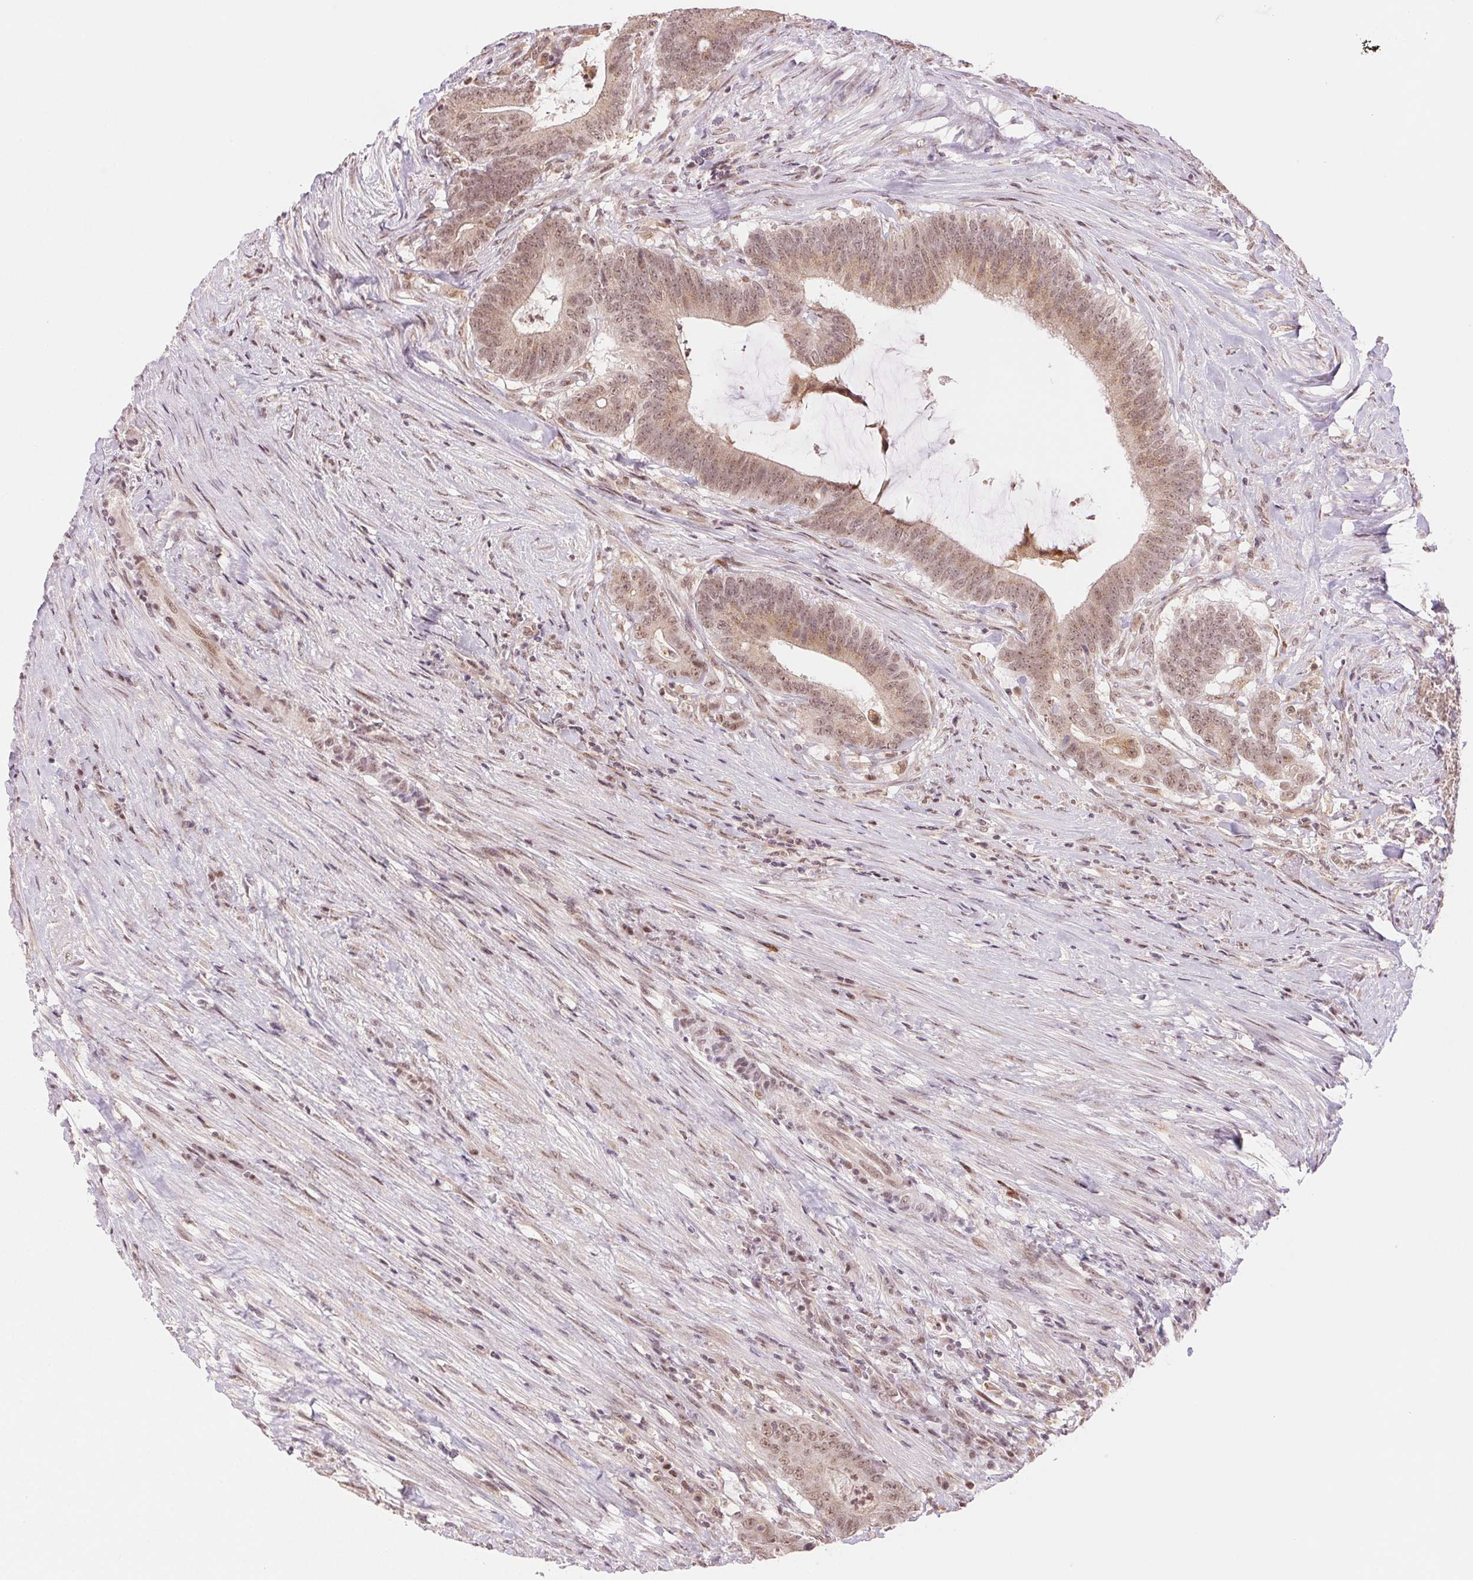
{"staining": {"intensity": "weak", "quantity": ">75%", "location": "cytoplasmic/membranous,nuclear"}, "tissue": "colorectal cancer", "cell_type": "Tumor cells", "image_type": "cancer", "snomed": [{"axis": "morphology", "description": "Adenocarcinoma, NOS"}, {"axis": "topography", "description": "Colon"}], "caption": "This is a histology image of immunohistochemistry (IHC) staining of colorectal cancer (adenocarcinoma), which shows weak expression in the cytoplasmic/membranous and nuclear of tumor cells.", "gene": "GRHL3", "patient": {"sex": "female", "age": 43}}